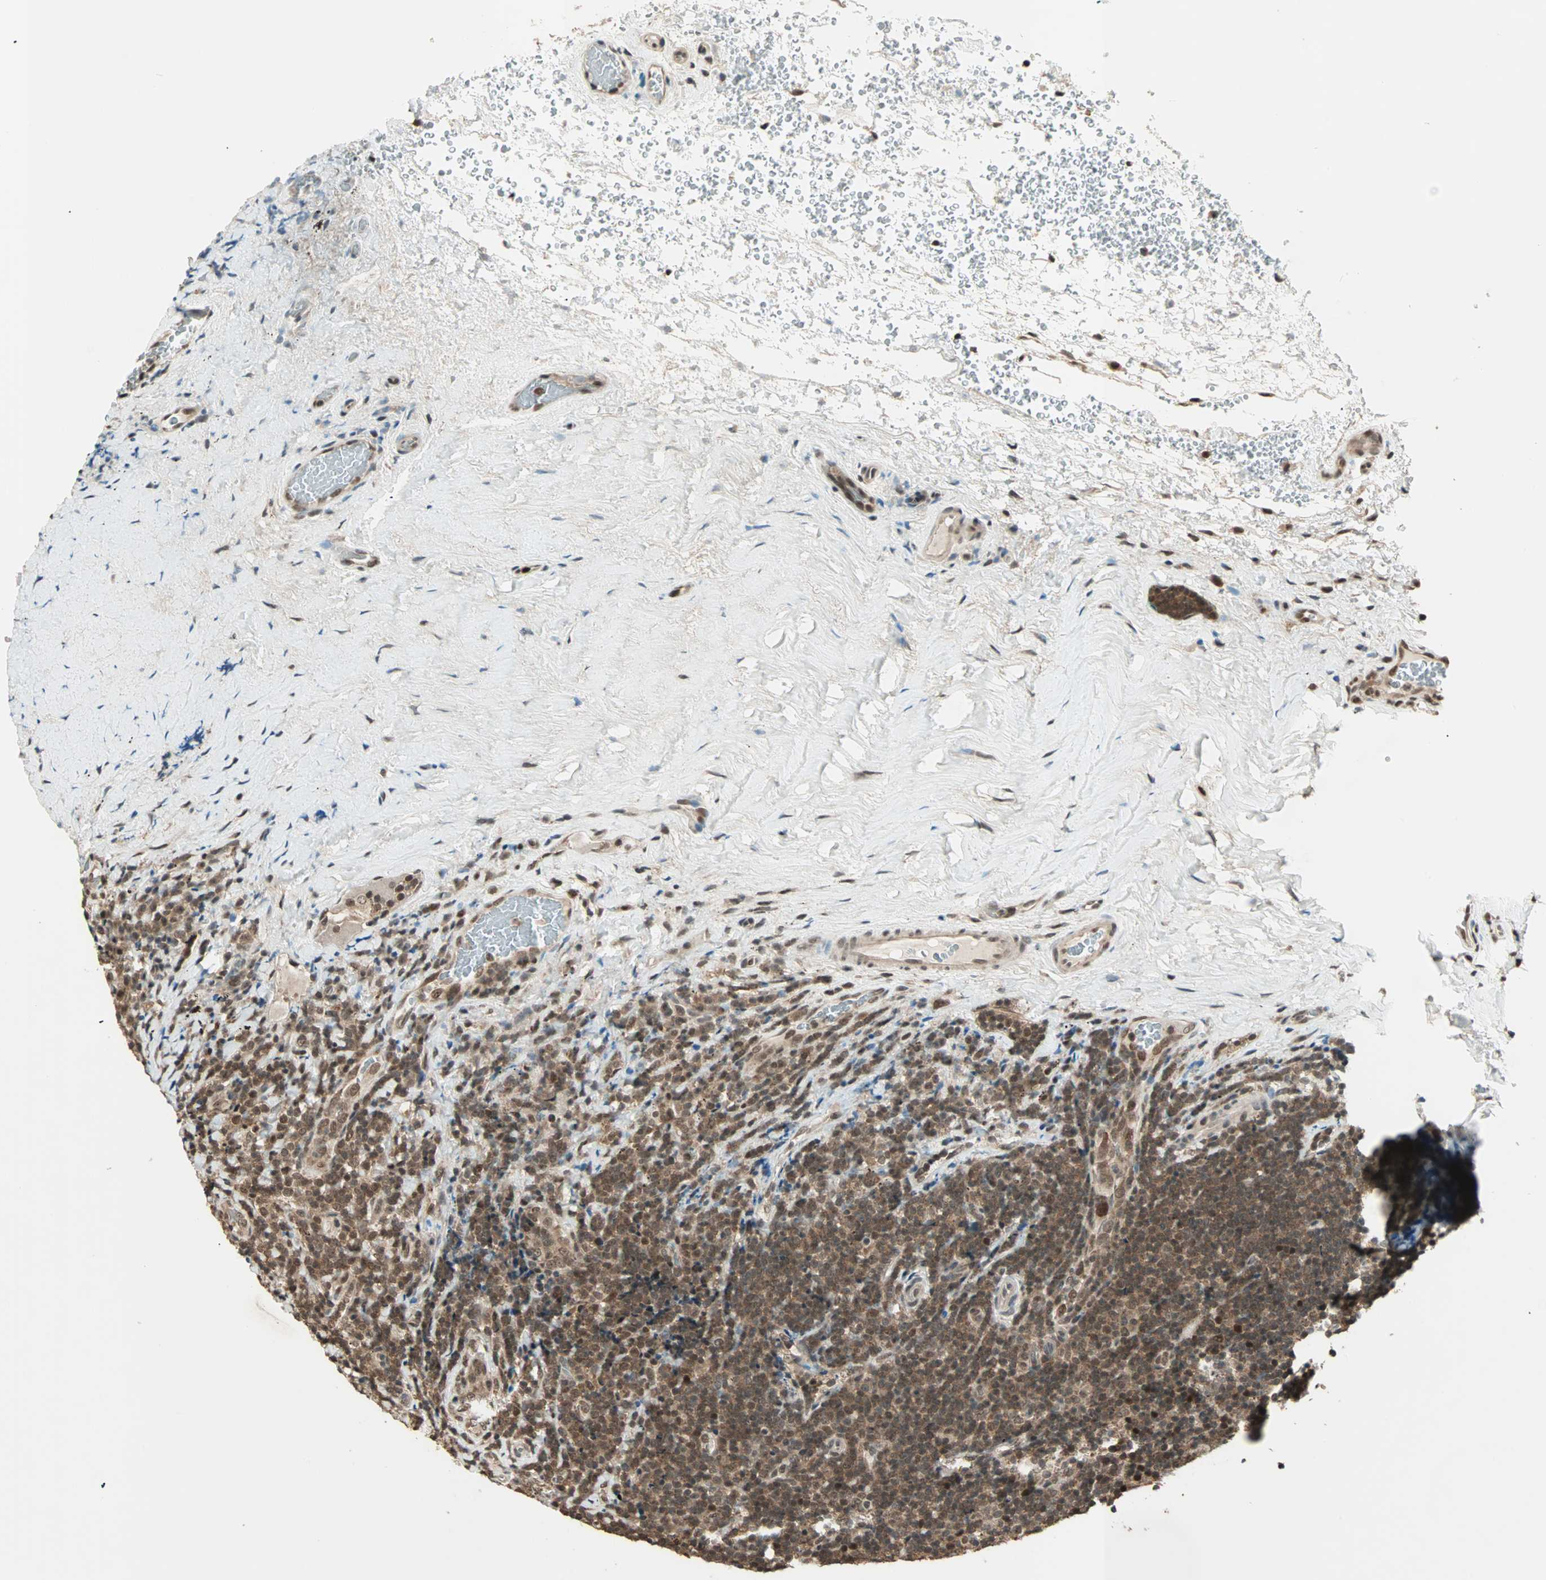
{"staining": {"intensity": "strong", "quantity": ">75%", "location": "cytoplasmic/membranous,nuclear"}, "tissue": "lymphoma", "cell_type": "Tumor cells", "image_type": "cancer", "snomed": [{"axis": "morphology", "description": "Malignant lymphoma, non-Hodgkin's type, High grade"}, {"axis": "topography", "description": "Tonsil"}], "caption": "A brown stain labels strong cytoplasmic/membranous and nuclear staining of a protein in human high-grade malignant lymphoma, non-Hodgkin's type tumor cells.", "gene": "ZNF44", "patient": {"sex": "female", "age": 36}}